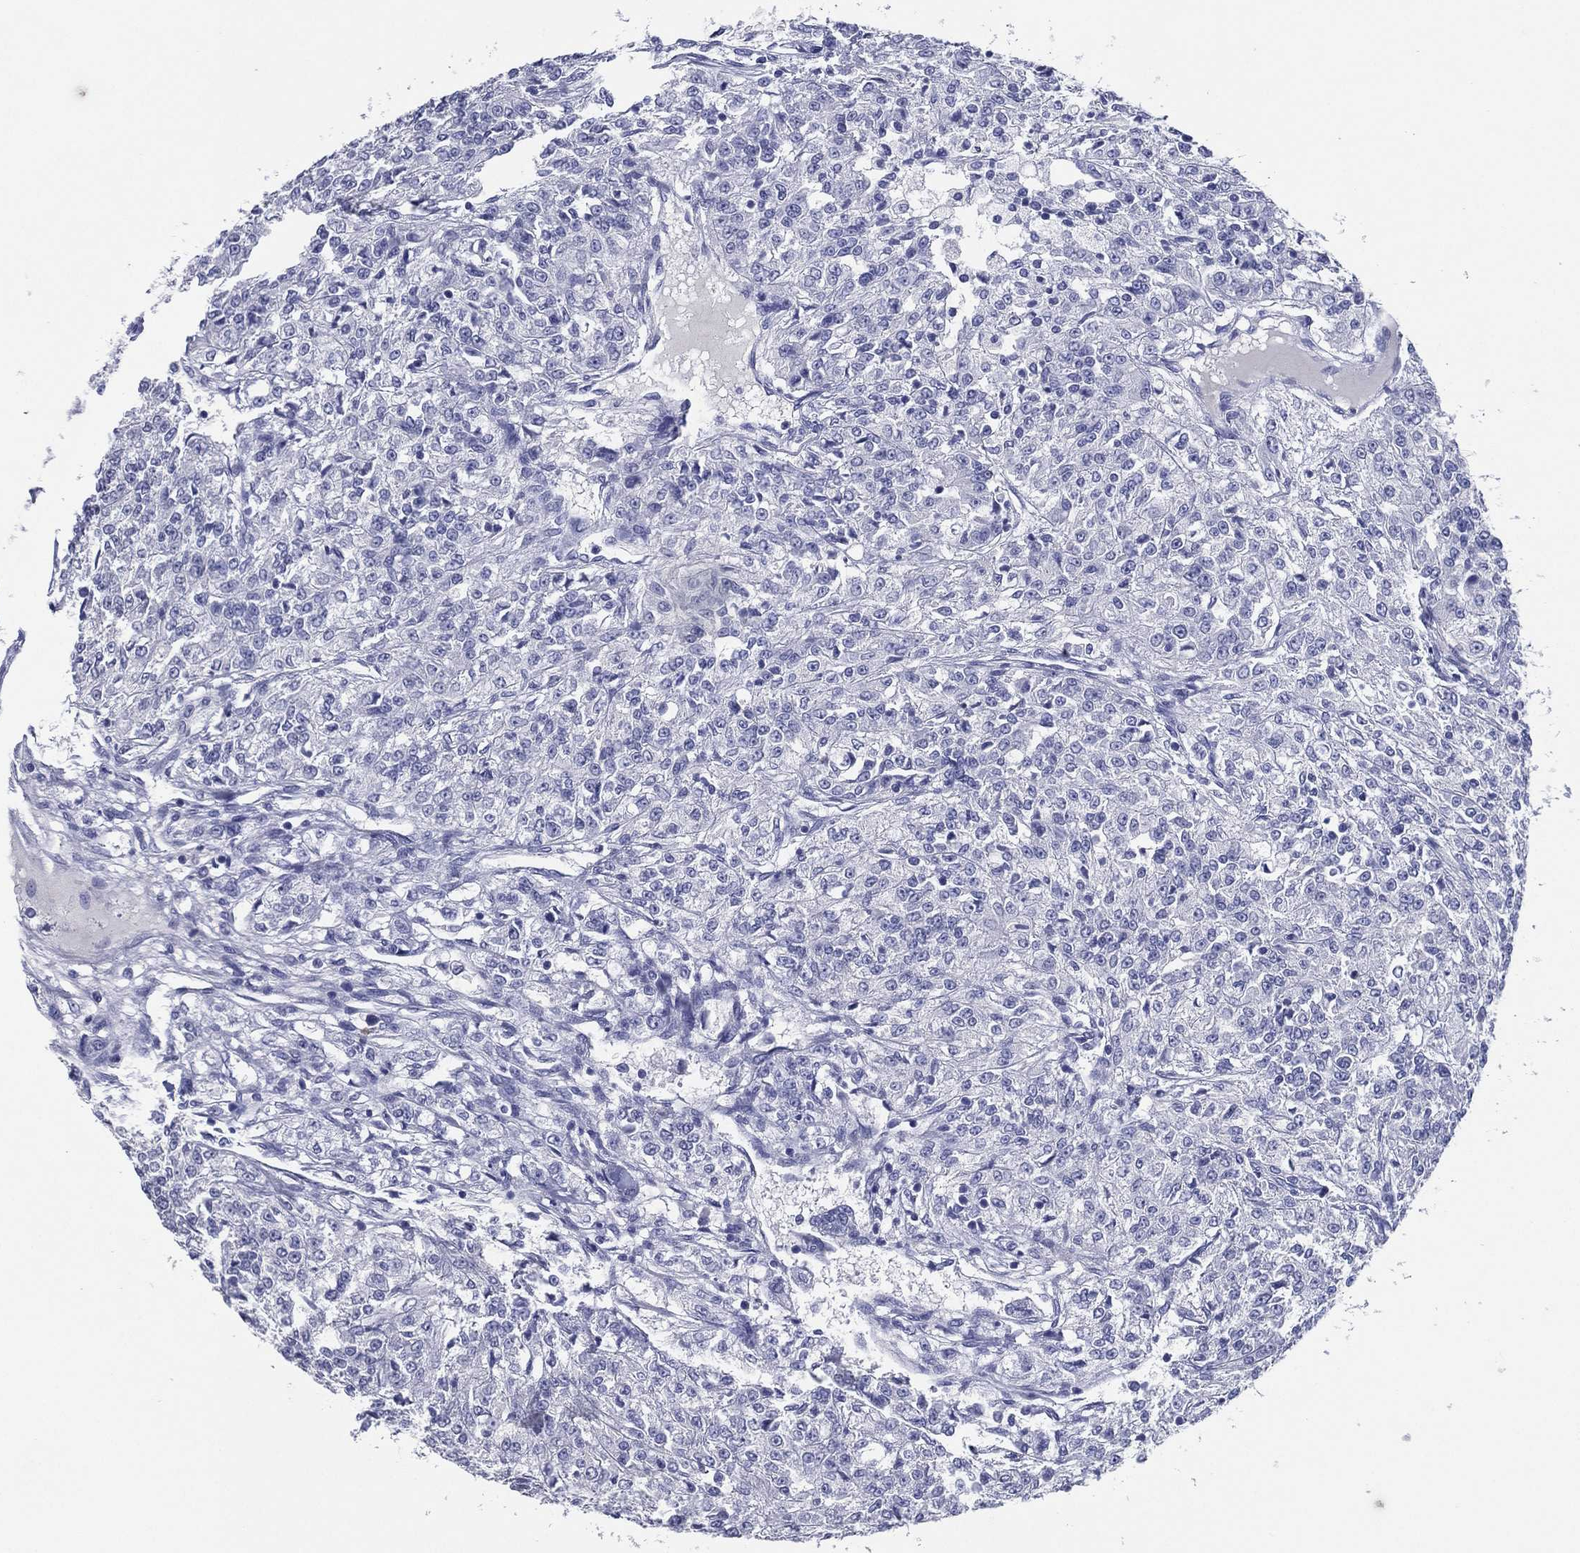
{"staining": {"intensity": "negative", "quantity": "none", "location": "none"}, "tissue": "renal cancer", "cell_type": "Tumor cells", "image_type": "cancer", "snomed": [{"axis": "morphology", "description": "Adenocarcinoma, NOS"}, {"axis": "topography", "description": "Kidney"}], "caption": "IHC image of human adenocarcinoma (renal) stained for a protein (brown), which exhibits no expression in tumor cells.", "gene": "TFAP2A", "patient": {"sex": "female", "age": 63}}